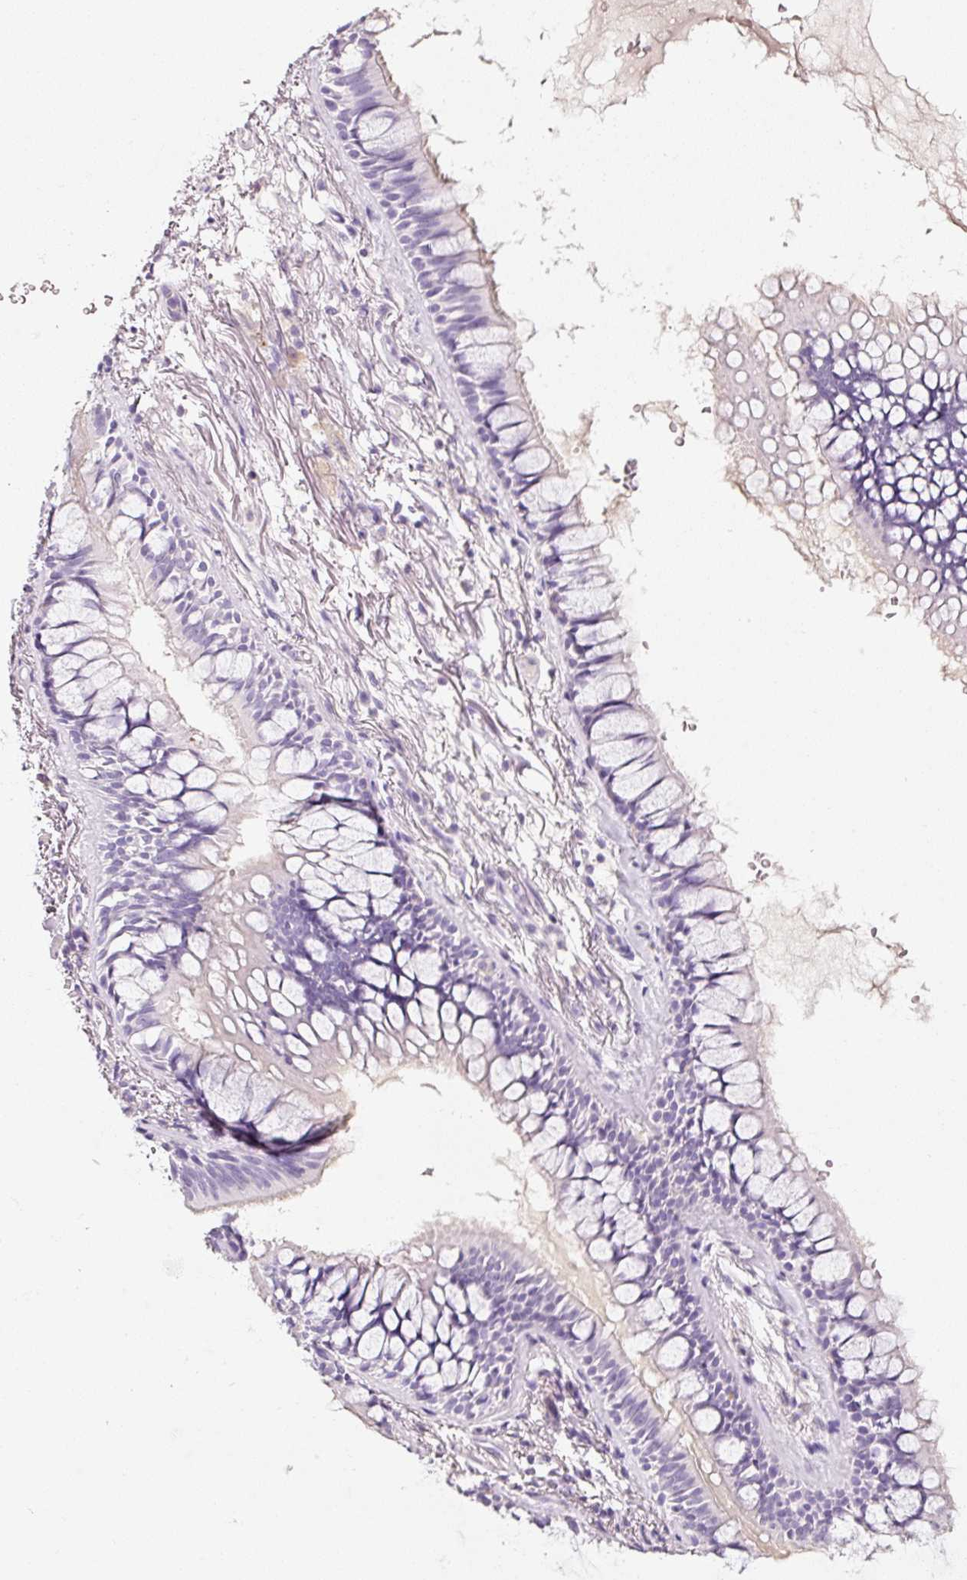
{"staining": {"intensity": "negative", "quantity": "none", "location": "none"}, "tissue": "adipose tissue", "cell_type": "Adipocytes", "image_type": "normal", "snomed": [{"axis": "morphology", "description": "Normal tissue, NOS"}, {"axis": "topography", "description": "Bronchus"}], "caption": "Adipose tissue stained for a protein using immunohistochemistry (IHC) reveals no staining adipocytes.", "gene": "CYB561A3", "patient": {"sex": "male", "age": 70}}